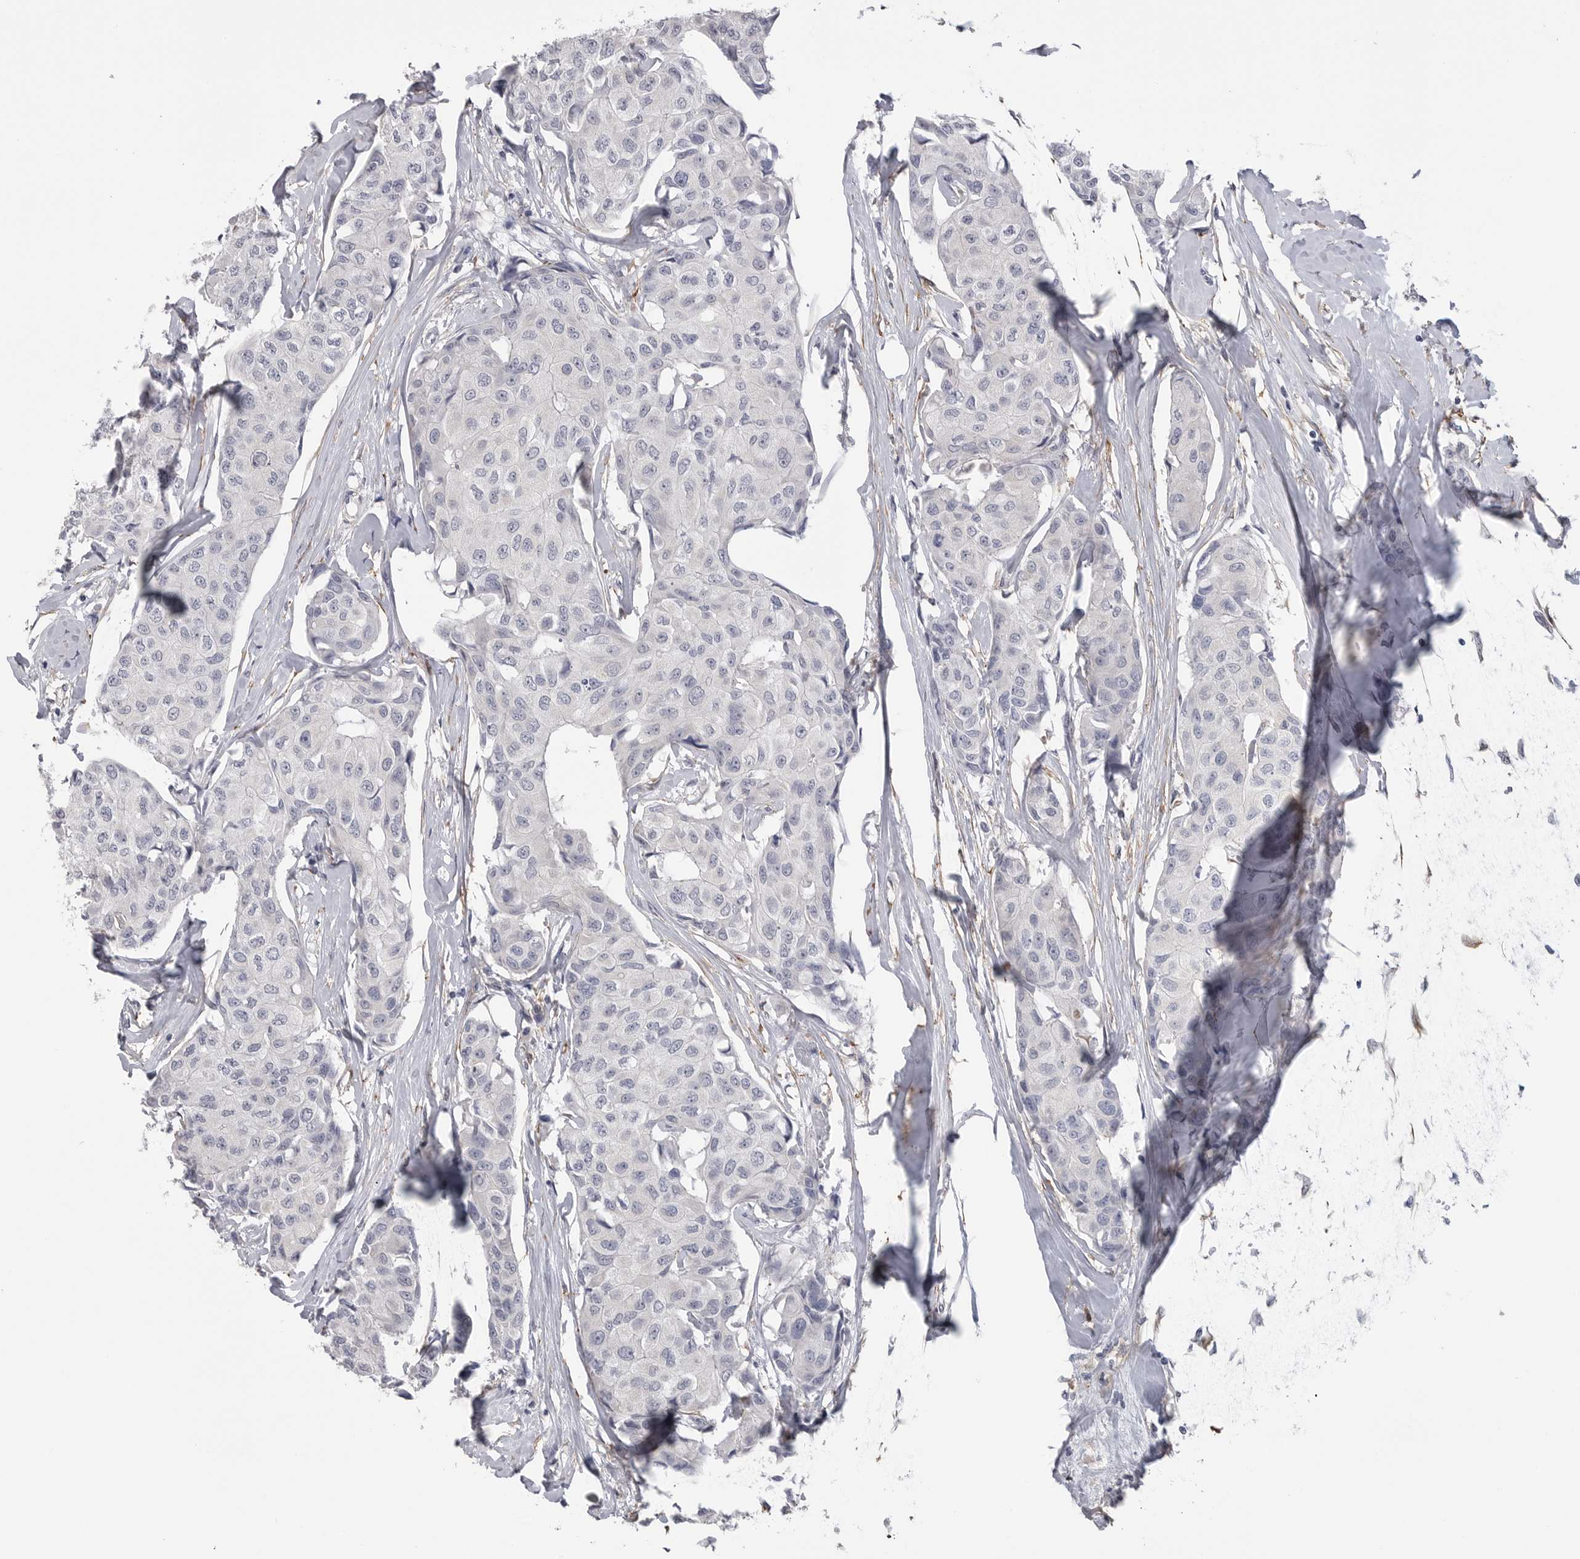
{"staining": {"intensity": "negative", "quantity": "none", "location": "none"}, "tissue": "breast cancer", "cell_type": "Tumor cells", "image_type": "cancer", "snomed": [{"axis": "morphology", "description": "Duct carcinoma"}, {"axis": "topography", "description": "Breast"}], "caption": "IHC photomicrograph of neoplastic tissue: breast intraductal carcinoma stained with DAB displays no significant protein positivity in tumor cells.", "gene": "AKAP12", "patient": {"sex": "female", "age": 80}}